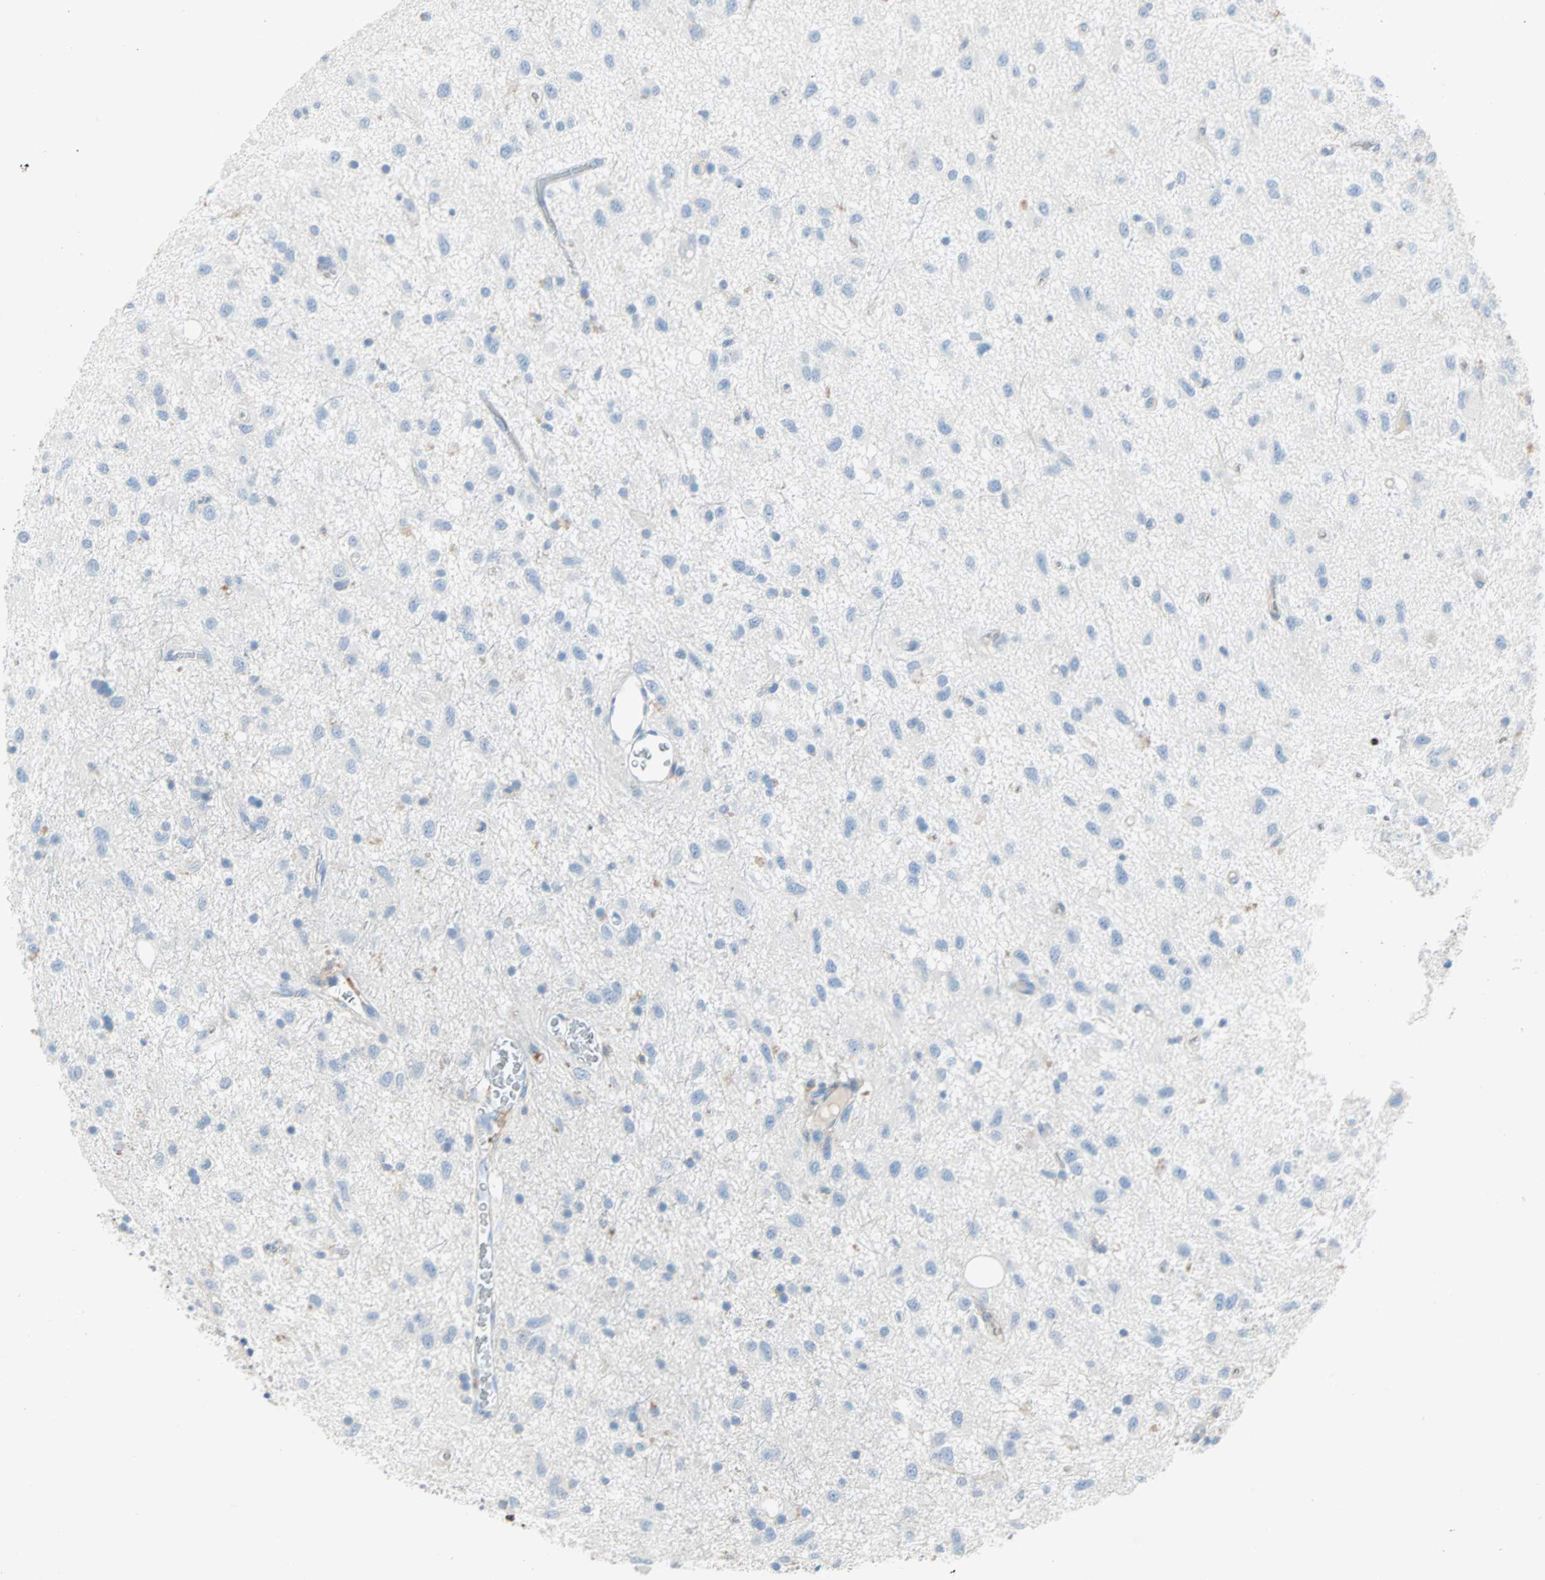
{"staining": {"intensity": "negative", "quantity": "none", "location": "none"}, "tissue": "glioma", "cell_type": "Tumor cells", "image_type": "cancer", "snomed": [{"axis": "morphology", "description": "Glioma, malignant, Low grade"}, {"axis": "topography", "description": "Brain"}], "caption": "There is no significant staining in tumor cells of malignant low-grade glioma. The staining was performed using DAB (3,3'-diaminobenzidine) to visualize the protein expression in brown, while the nuclei were stained in blue with hematoxylin (Magnification: 20x).", "gene": "CLEC4A", "patient": {"sex": "male", "age": 77}}